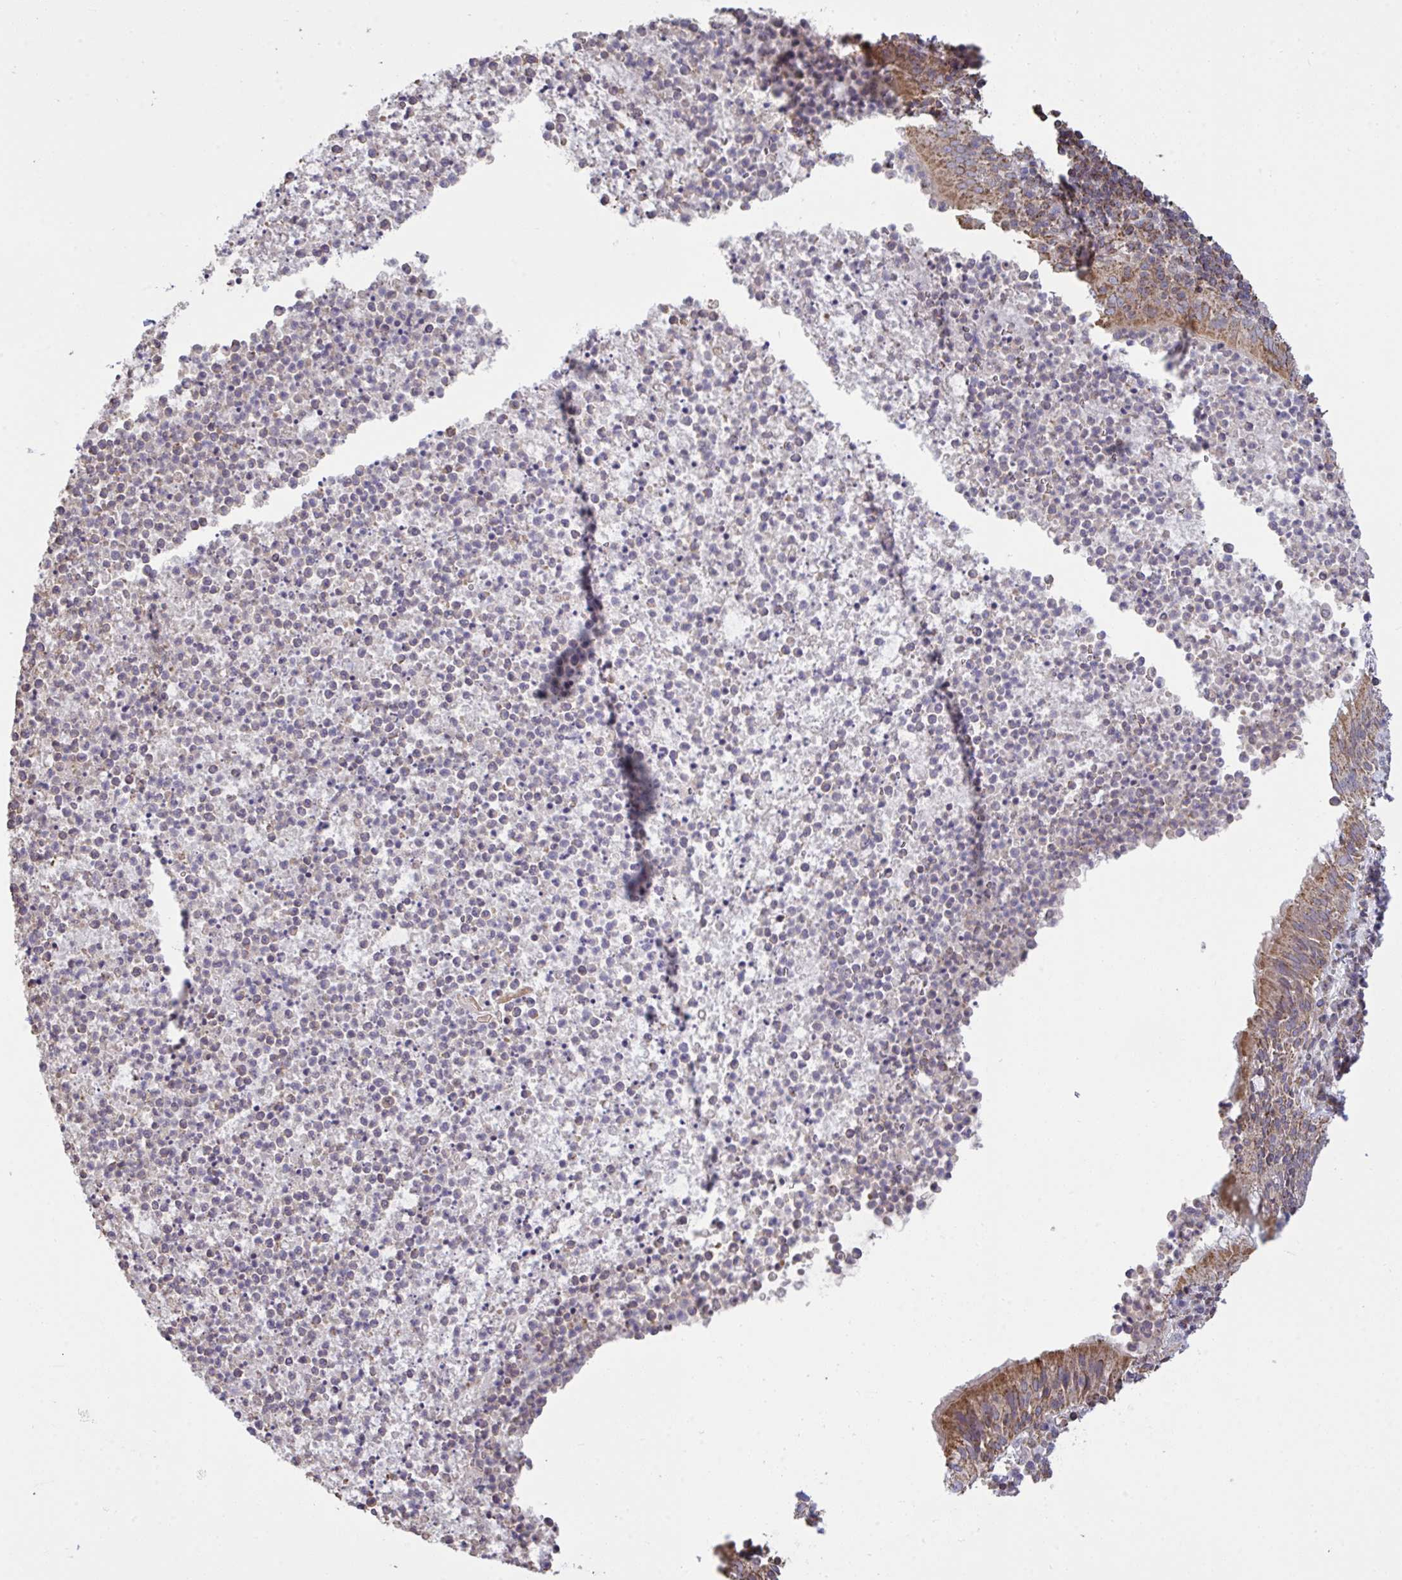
{"staining": {"intensity": "moderate", "quantity": "25%-75%", "location": "cytoplasmic/membranous"}, "tissue": "bronchus", "cell_type": "Respiratory epithelial cells", "image_type": "normal", "snomed": [{"axis": "morphology", "description": "Normal tissue, NOS"}, {"axis": "topography", "description": "Lymph node"}, {"axis": "topography", "description": "Bronchus"}], "caption": "Respiratory epithelial cells display medium levels of moderate cytoplasmic/membranous staining in about 25%-75% of cells in benign bronchus. (Stains: DAB in brown, nuclei in blue, Microscopy: brightfield microscopy at high magnification).", "gene": "PPM1H", "patient": {"sex": "male", "age": 56}}